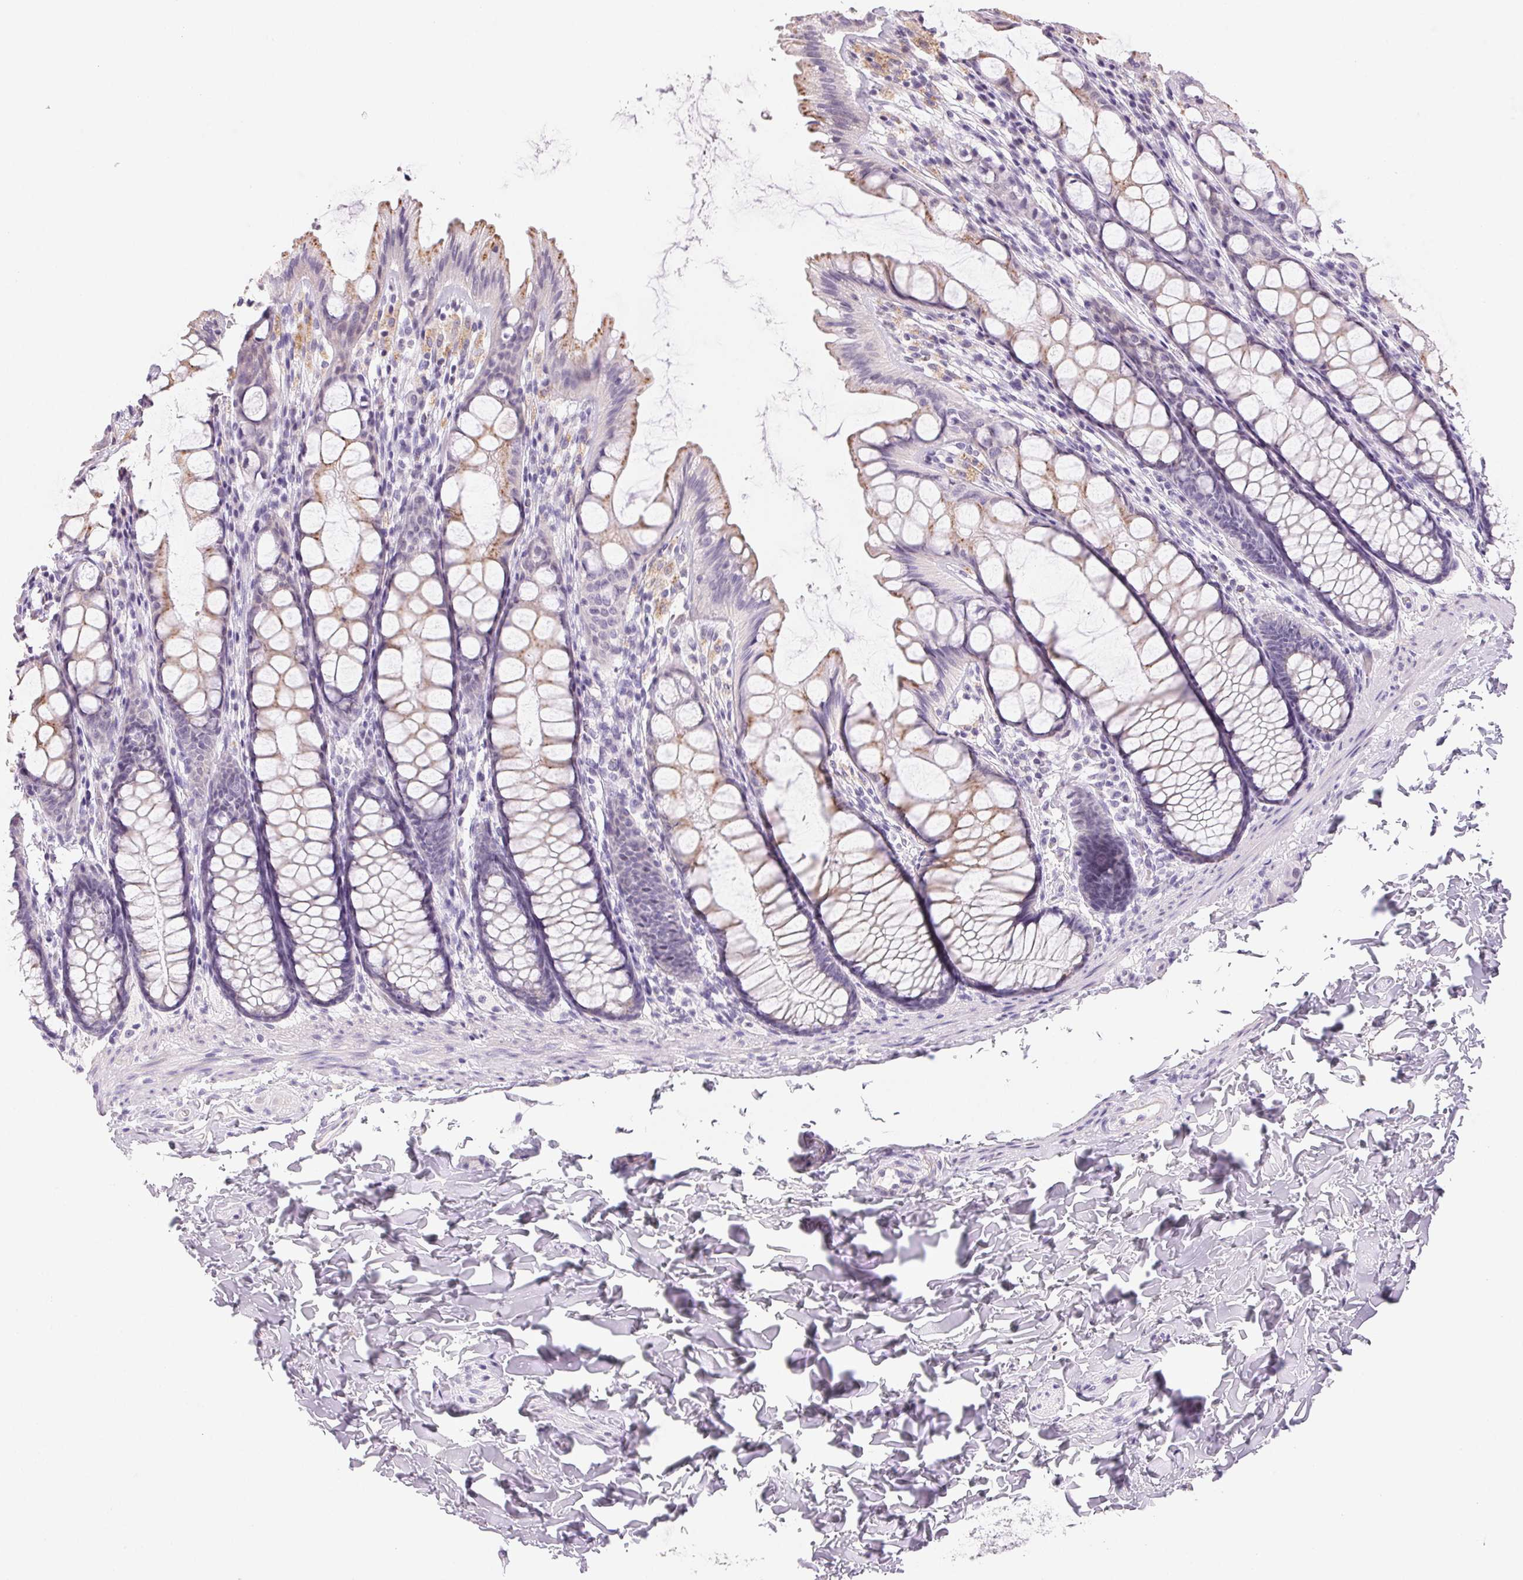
{"staining": {"intensity": "negative", "quantity": "none", "location": "none"}, "tissue": "colon", "cell_type": "Endothelial cells", "image_type": "normal", "snomed": [{"axis": "morphology", "description": "Normal tissue, NOS"}, {"axis": "topography", "description": "Colon"}], "caption": "Immunohistochemistry of unremarkable colon exhibits no staining in endothelial cells.", "gene": "BPIFB2", "patient": {"sex": "male", "age": 47}}